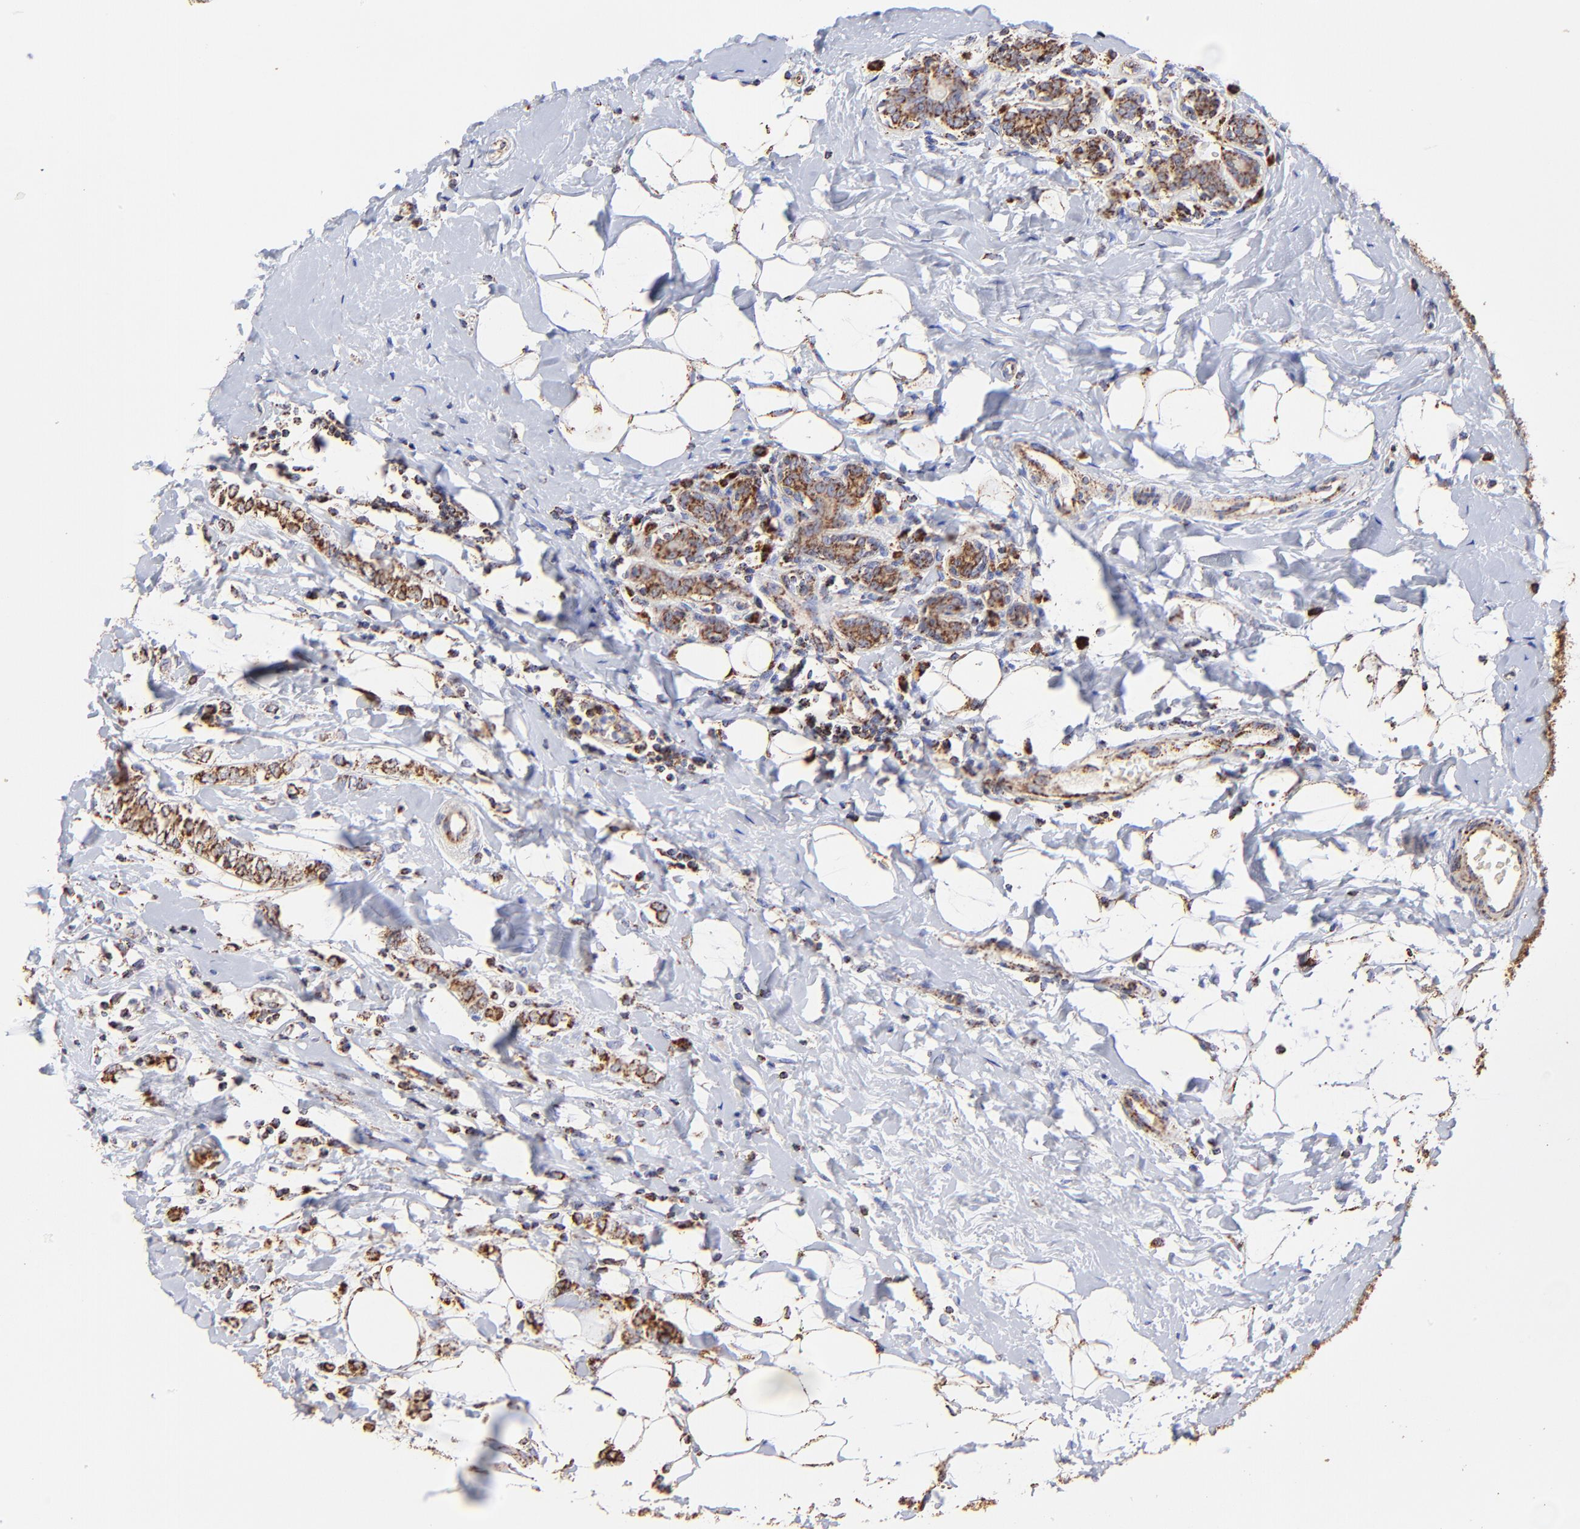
{"staining": {"intensity": "moderate", "quantity": ">75%", "location": "cytoplasmic/membranous"}, "tissue": "breast cancer", "cell_type": "Tumor cells", "image_type": "cancer", "snomed": [{"axis": "morphology", "description": "Normal tissue, NOS"}, {"axis": "morphology", "description": "Lobular carcinoma"}, {"axis": "topography", "description": "Breast"}], "caption": "This histopathology image displays immunohistochemistry (IHC) staining of lobular carcinoma (breast), with medium moderate cytoplasmic/membranous staining in about >75% of tumor cells.", "gene": "ECH1", "patient": {"sex": "female", "age": 47}}